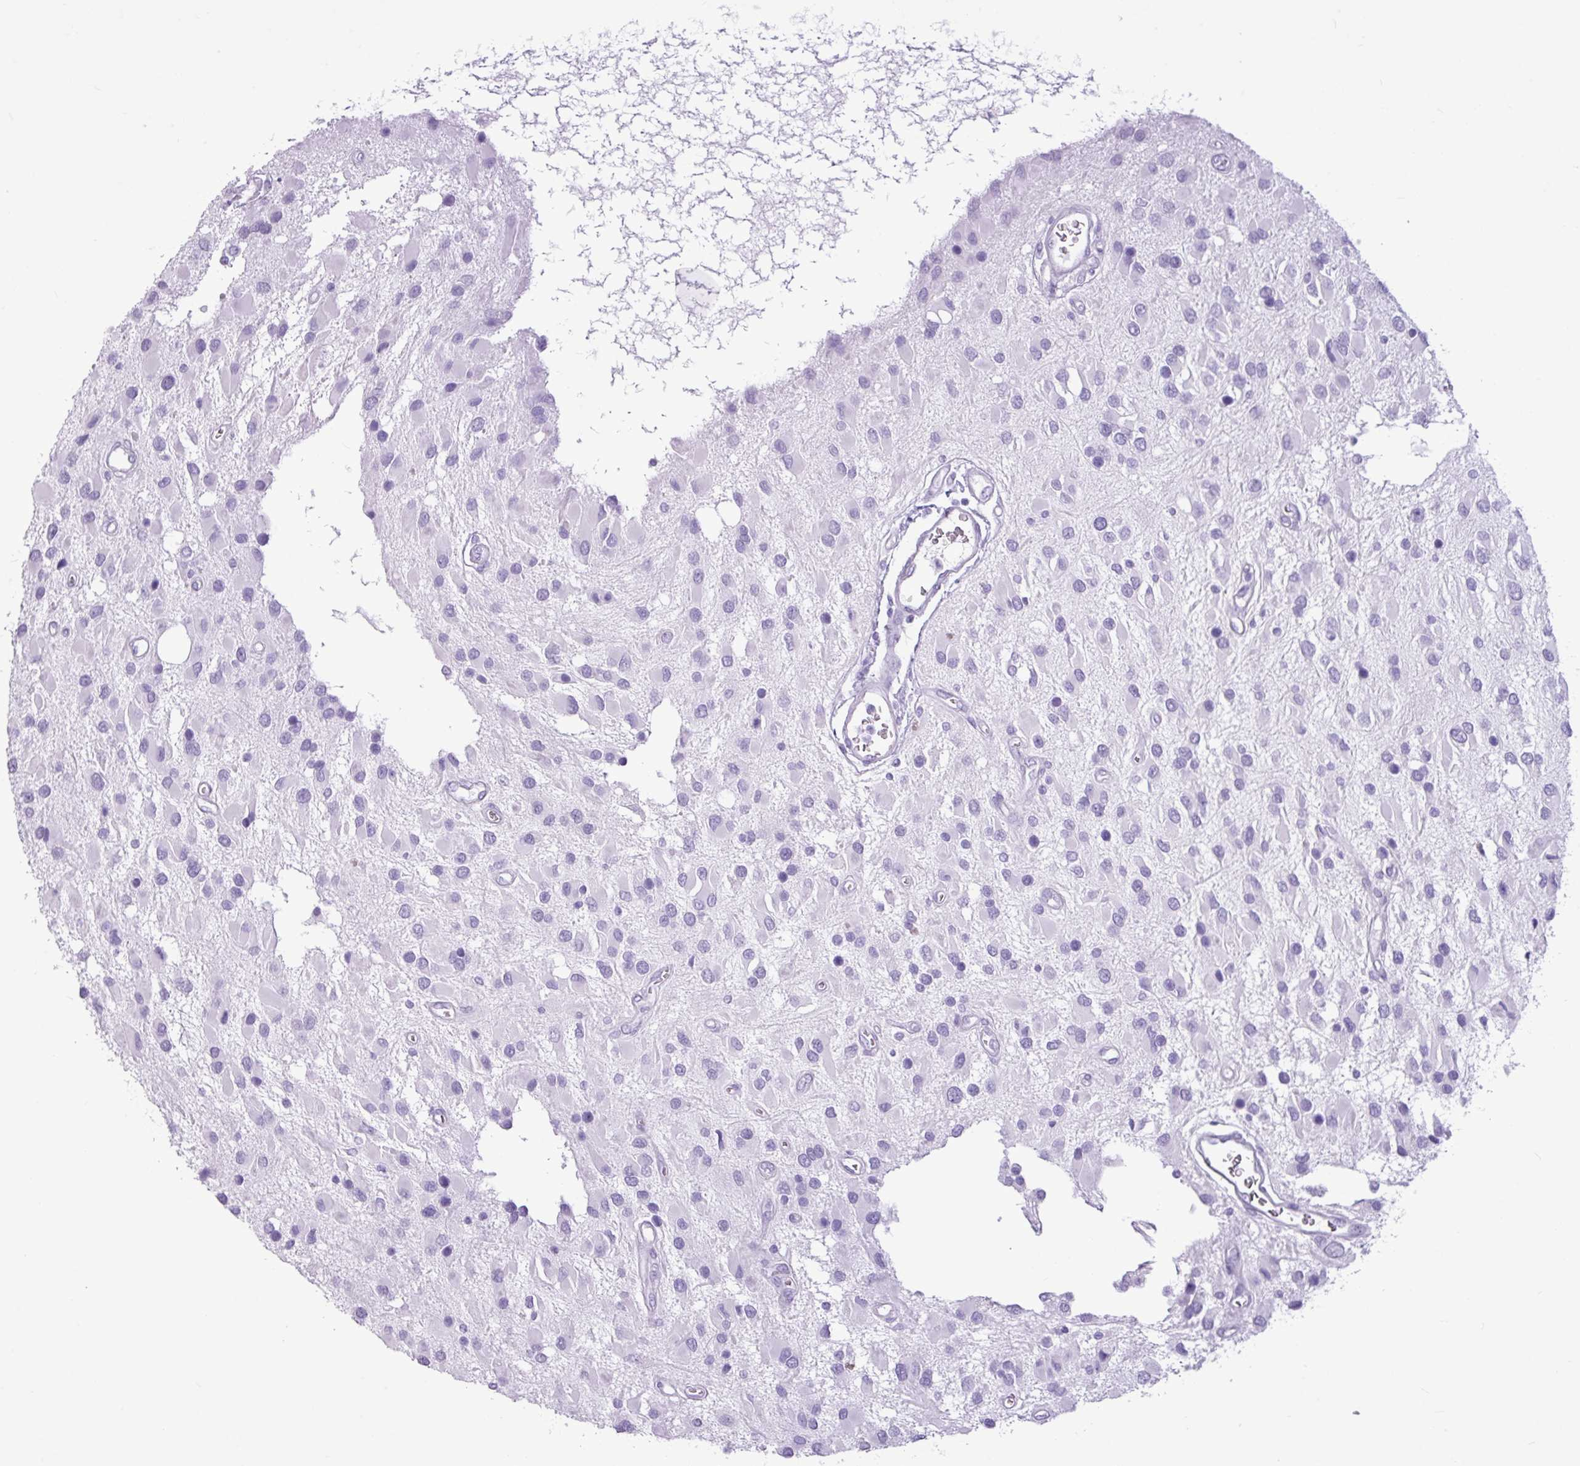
{"staining": {"intensity": "negative", "quantity": "none", "location": "none"}, "tissue": "glioma", "cell_type": "Tumor cells", "image_type": "cancer", "snomed": [{"axis": "morphology", "description": "Glioma, malignant, High grade"}, {"axis": "topography", "description": "Brain"}], "caption": "An image of malignant glioma (high-grade) stained for a protein shows no brown staining in tumor cells.", "gene": "AMY1B", "patient": {"sex": "male", "age": 53}}